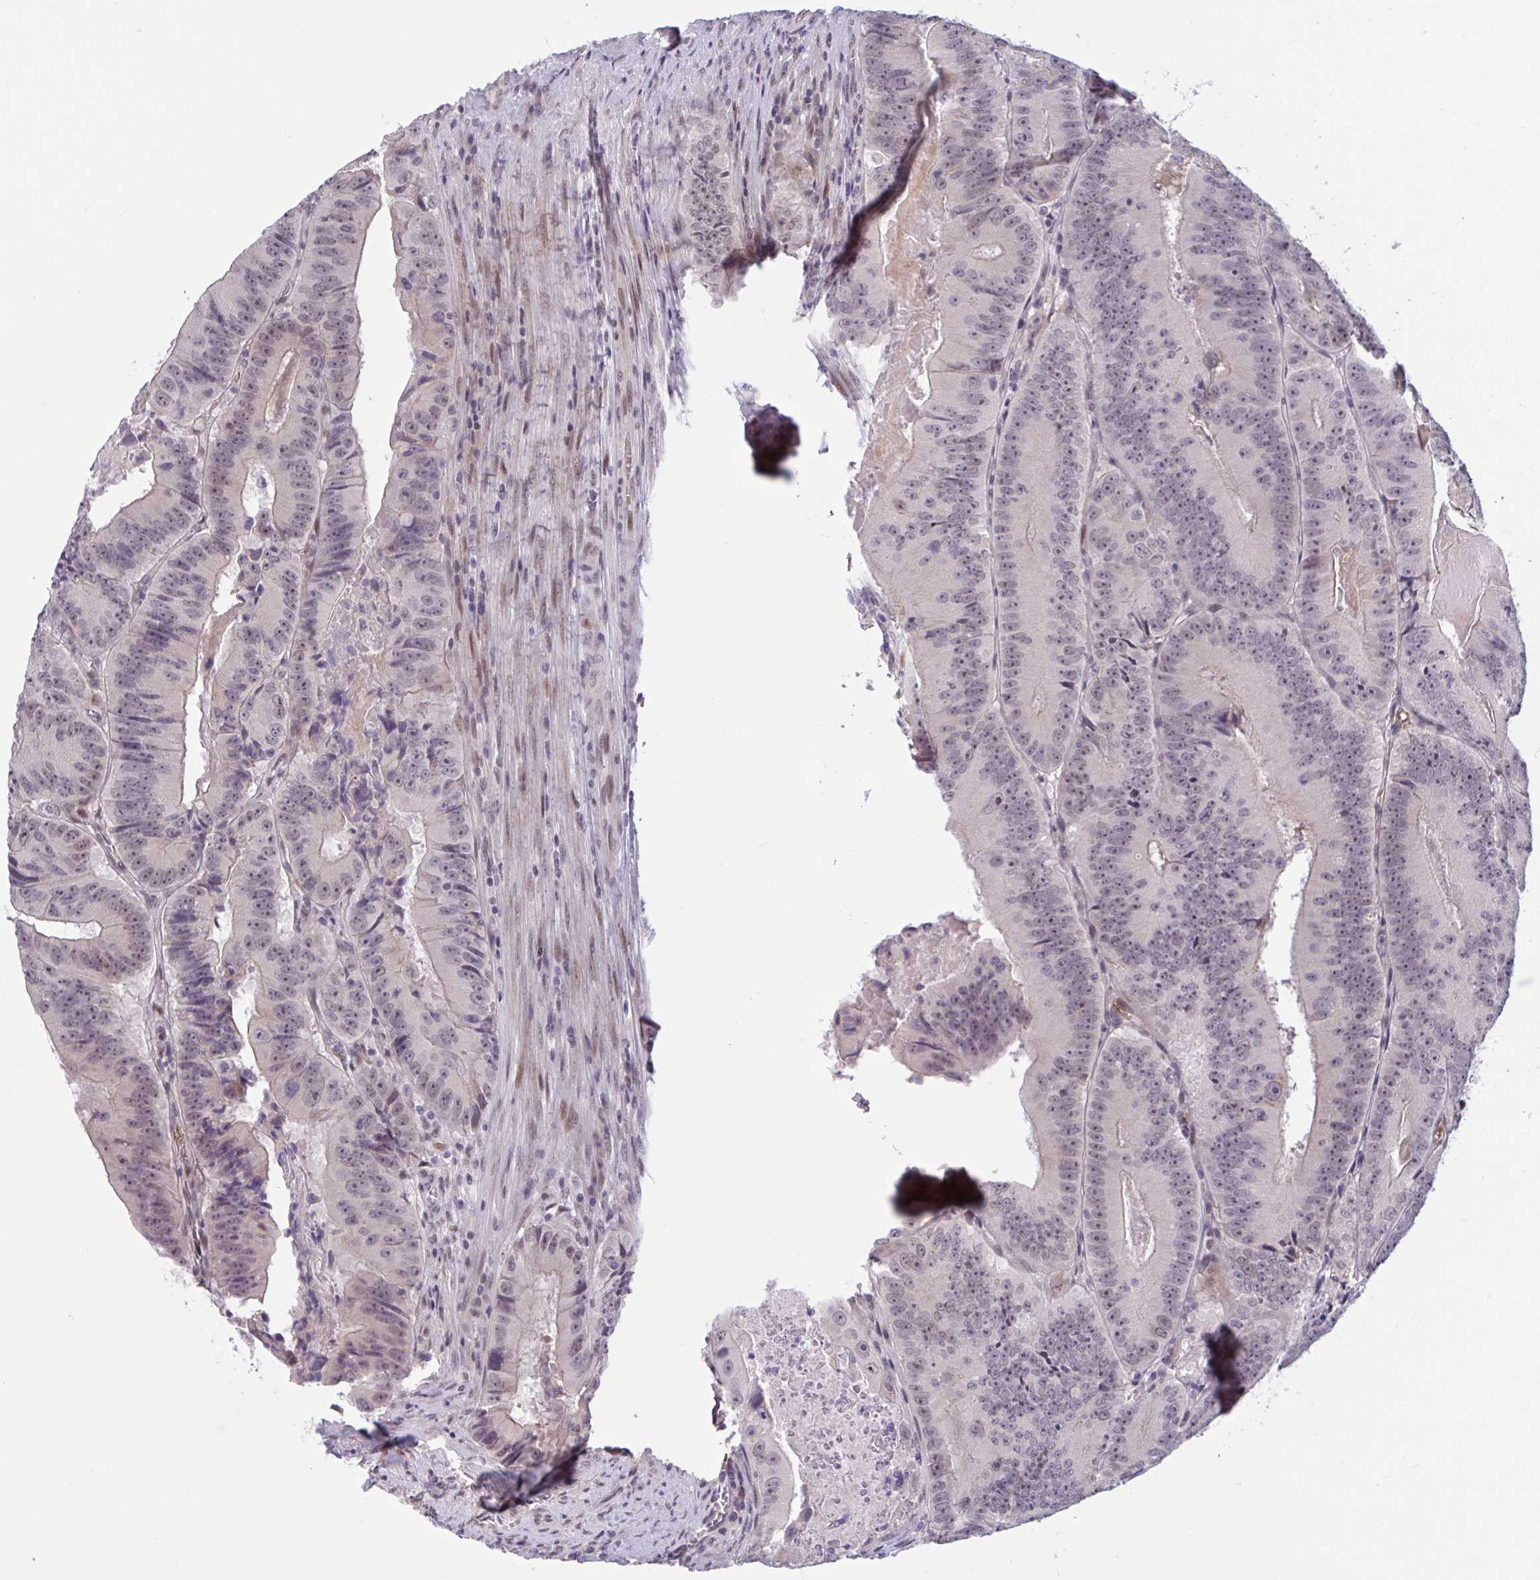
{"staining": {"intensity": "weak", "quantity": "<25%", "location": "nuclear"}, "tissue": "colorectal cancer", "cell_type": "Tumor cells", "image_type": "cancer", "snomed": [{"axis": "morphology", "description": "Adenocarcinoma, NOS"}, {"axis": "topography", "description": "Colon"}], "caption": "Immunohistochemistry micrograph of adenocarcinoma (colorectal) stained for a protein (brown), which reveals no positivity in tumor cells. Brightfield microscopy of IHC stained with DAB (3,3'-diaminobenzidine) (brown) and hematoxylin (blue), captured at high magnification.", "gene": "ZNF414", "patient": {"sex": "female", "age": 86}}